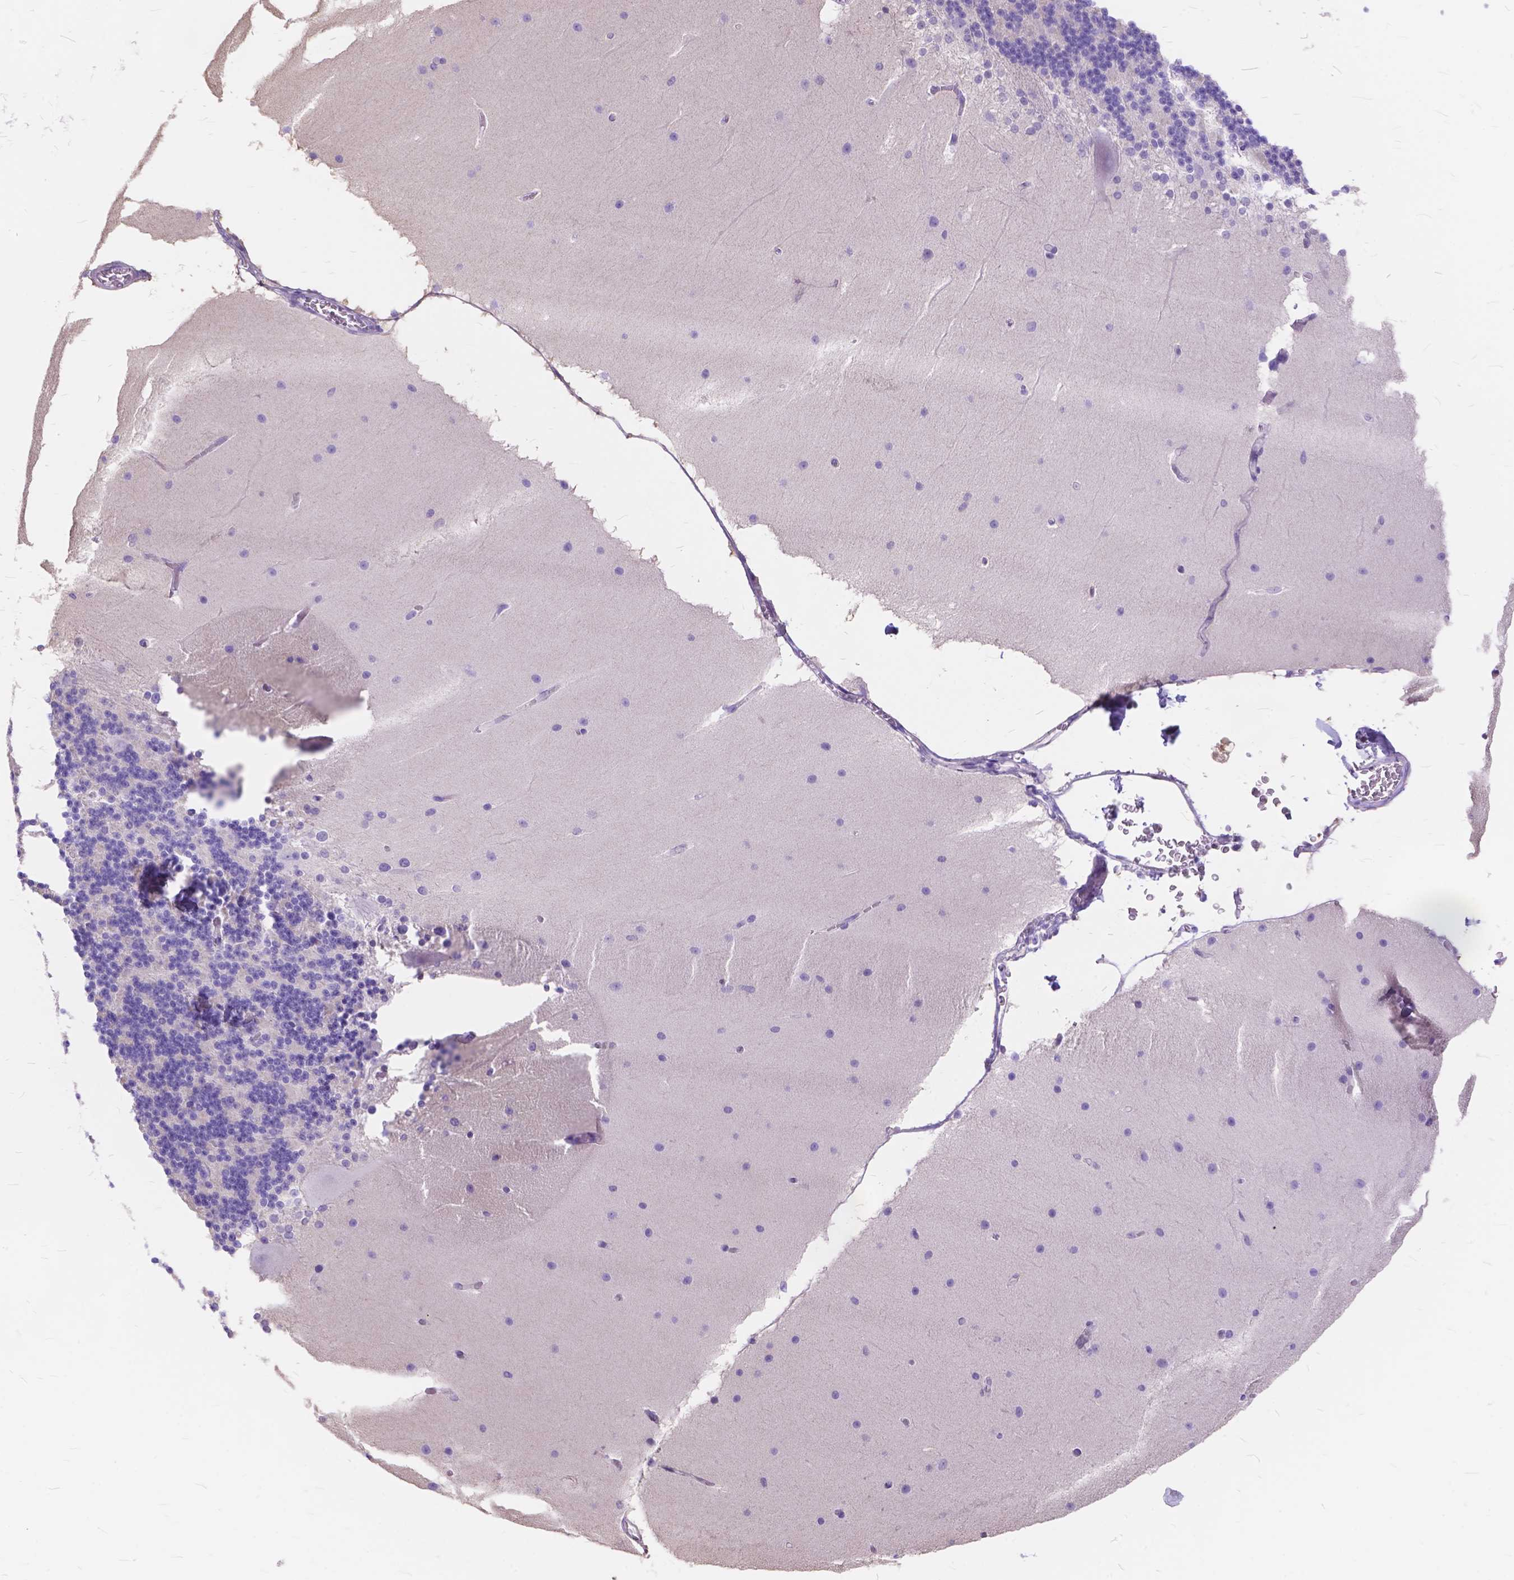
{"staining": {"intensity": "negative", "quantity": "none", "location": "none"}, "tissue": "cerebellum", "cell_type": "Cells in granular layer", "image_type": "normal", "snomed": [{"axis": "morphology", "description": "Normal tissue, NOS"}, {"axis": "topography", "description": "Cerebellum"}], "caption": "Immunohistochemistry (IHC) histopathology image of benign cerebellum: cerebellum stained with DAB shows no significant protein expression in cells in granular layer.", "gene": "FOXL2", "patient": {"sex": "female", "age": 19}}